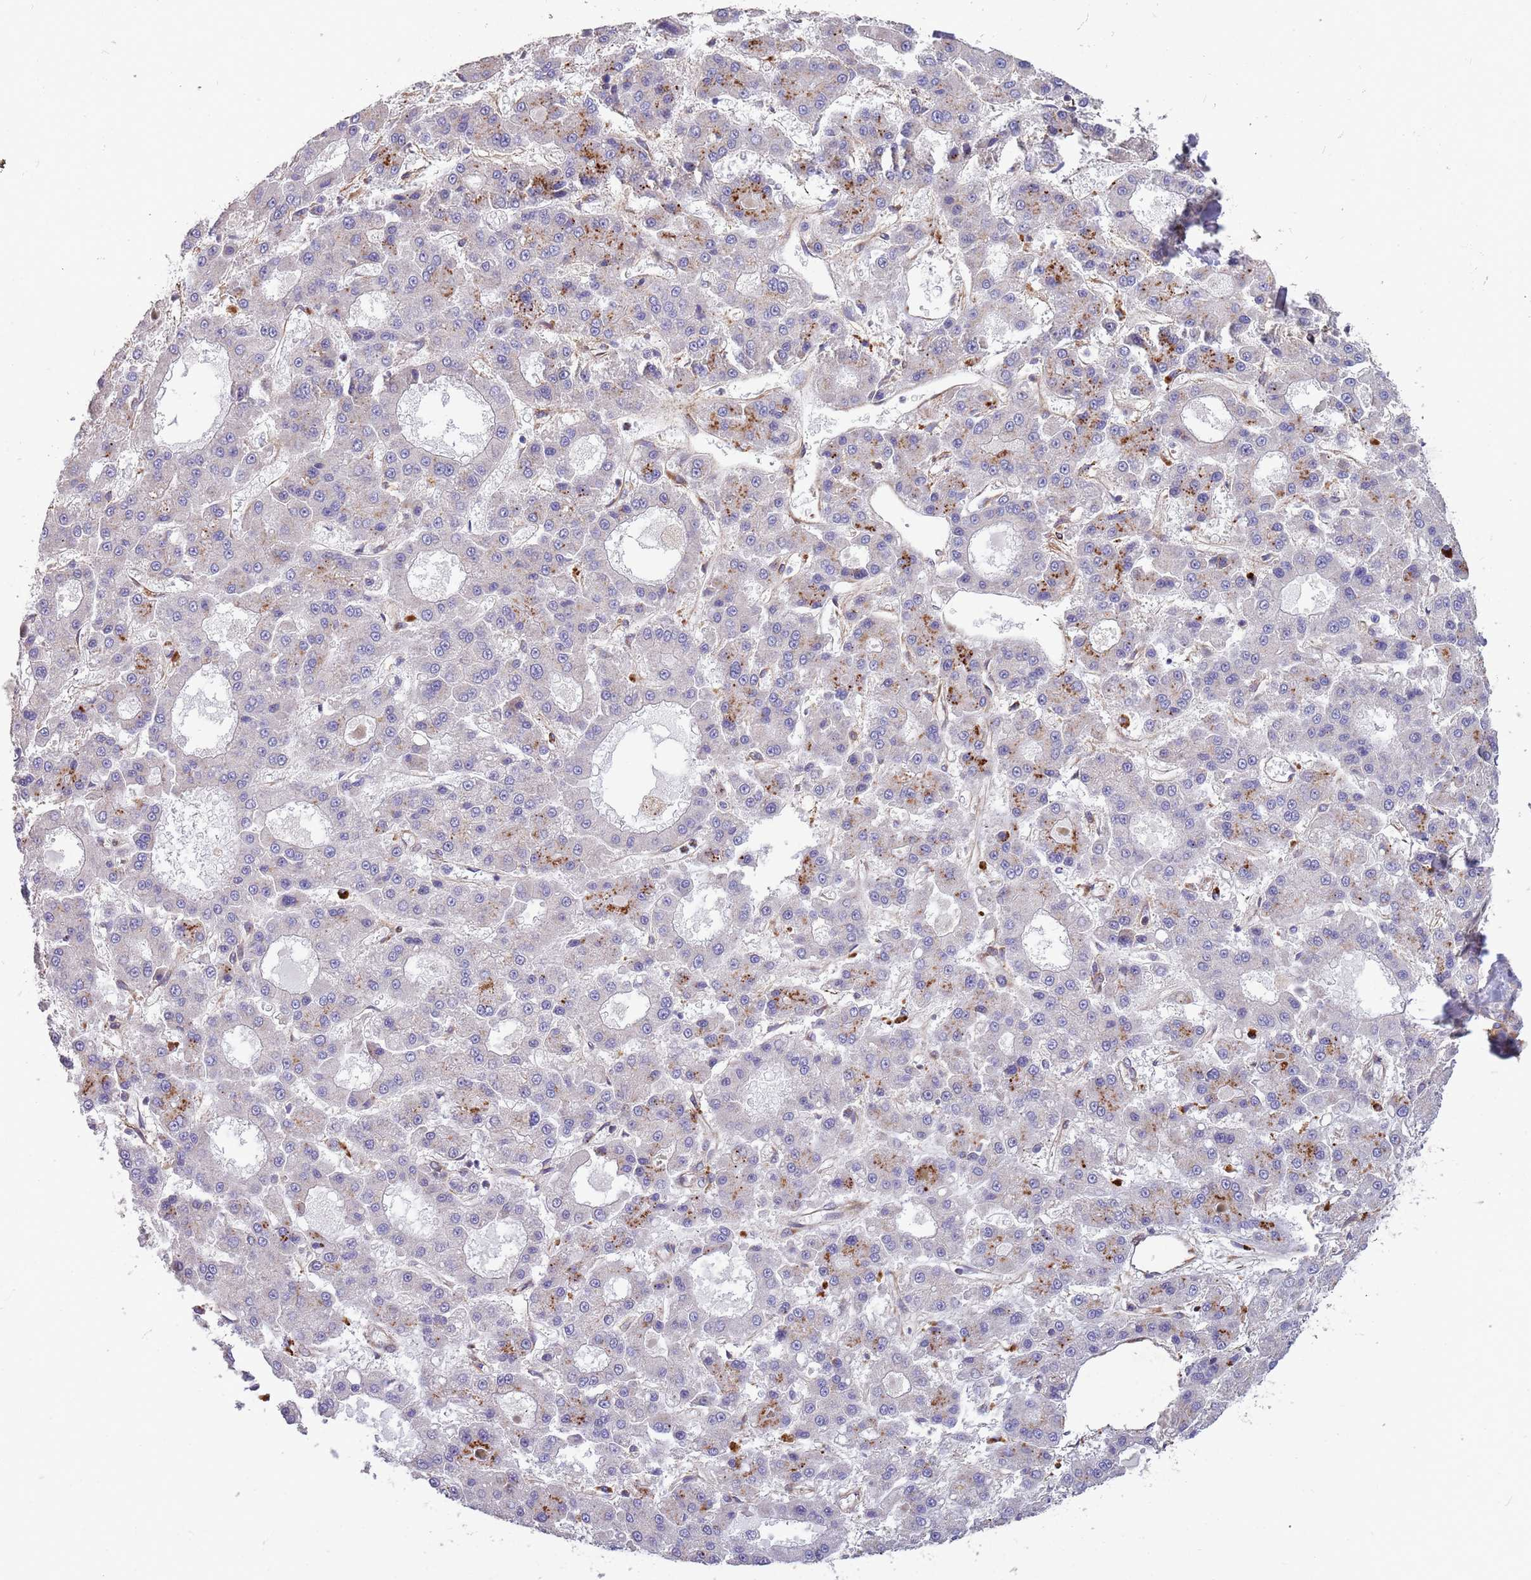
{"staining": {"intensity": "negative", "quantity": "none", "location": "none"}, "tissue": "liver cancer", "cell_type": "Tumor cells", "image_type": "cancer", "snomed": [{"axis": "morphology", "description": "Carcinoma, Hepatocellular, NOS"}, {"axis": "topography", "description": "Liver"}], "caption": "Liver hepatocellular carcinoma stained for a protein using immunohistochemistry shows no staining tumor cells.", "gene": "ARMCX6", "patient": {"sex": "male", "age": 70}}